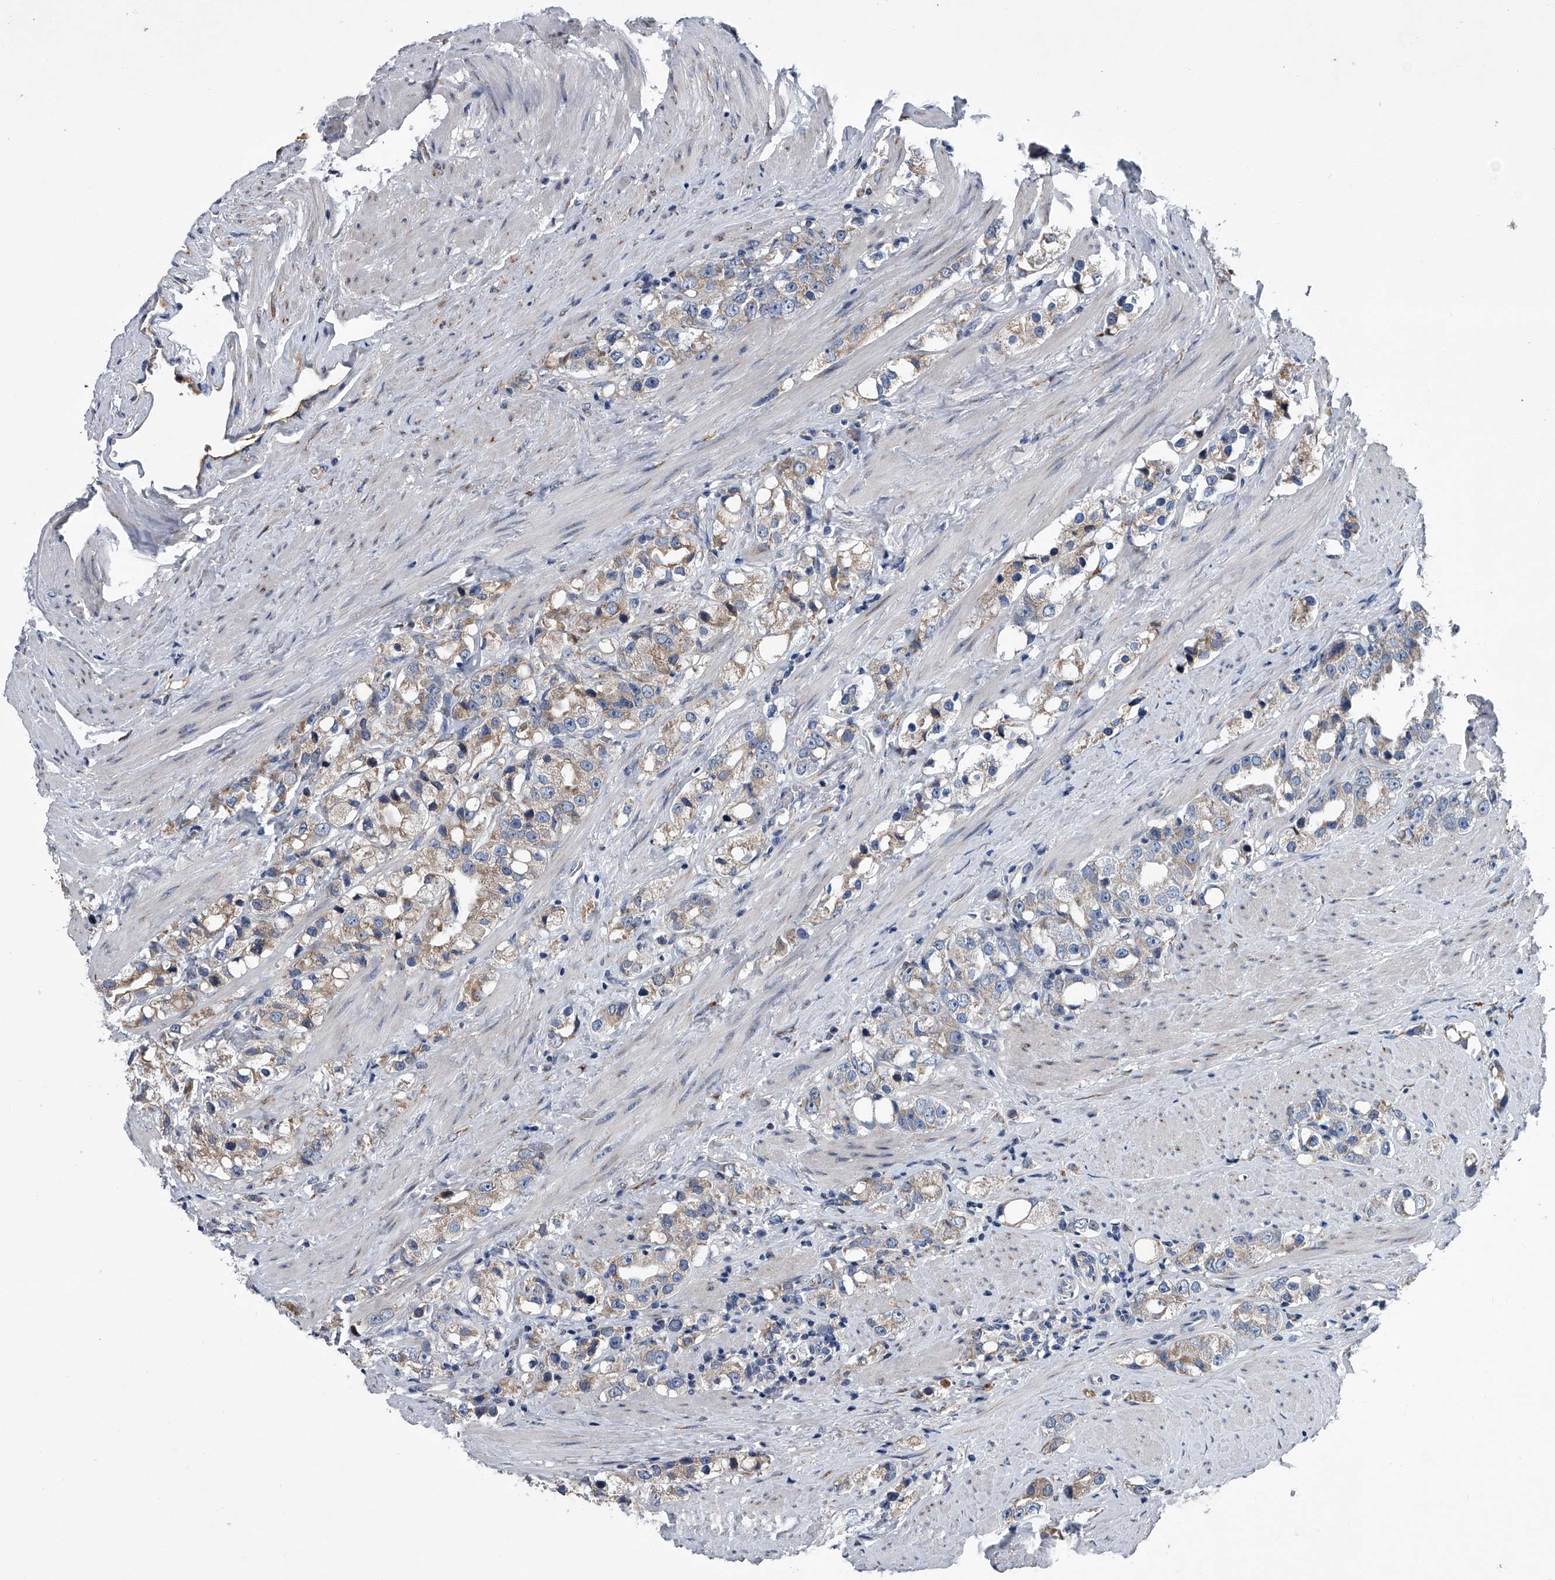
{"staining": {"intensity": "weak", "quantity": ">75%", "location": "cytoplasmic/membranous"}, "tissue": "prostate cancer", "cell_type": "Tumor cells", "image_type": "cancer", "snomed": [{"axis": "morphology", "description": "Adenocarcinoma, NOS"}, {"axis": "topography", "description": "Prostate"}], "caption": "Weak cytoplasmic/membranous positivity is identified in about >75% of tumor cells in prostate cancer.", "gene": "ABCG1", "patient": {"sex": "male", "age": 79}}